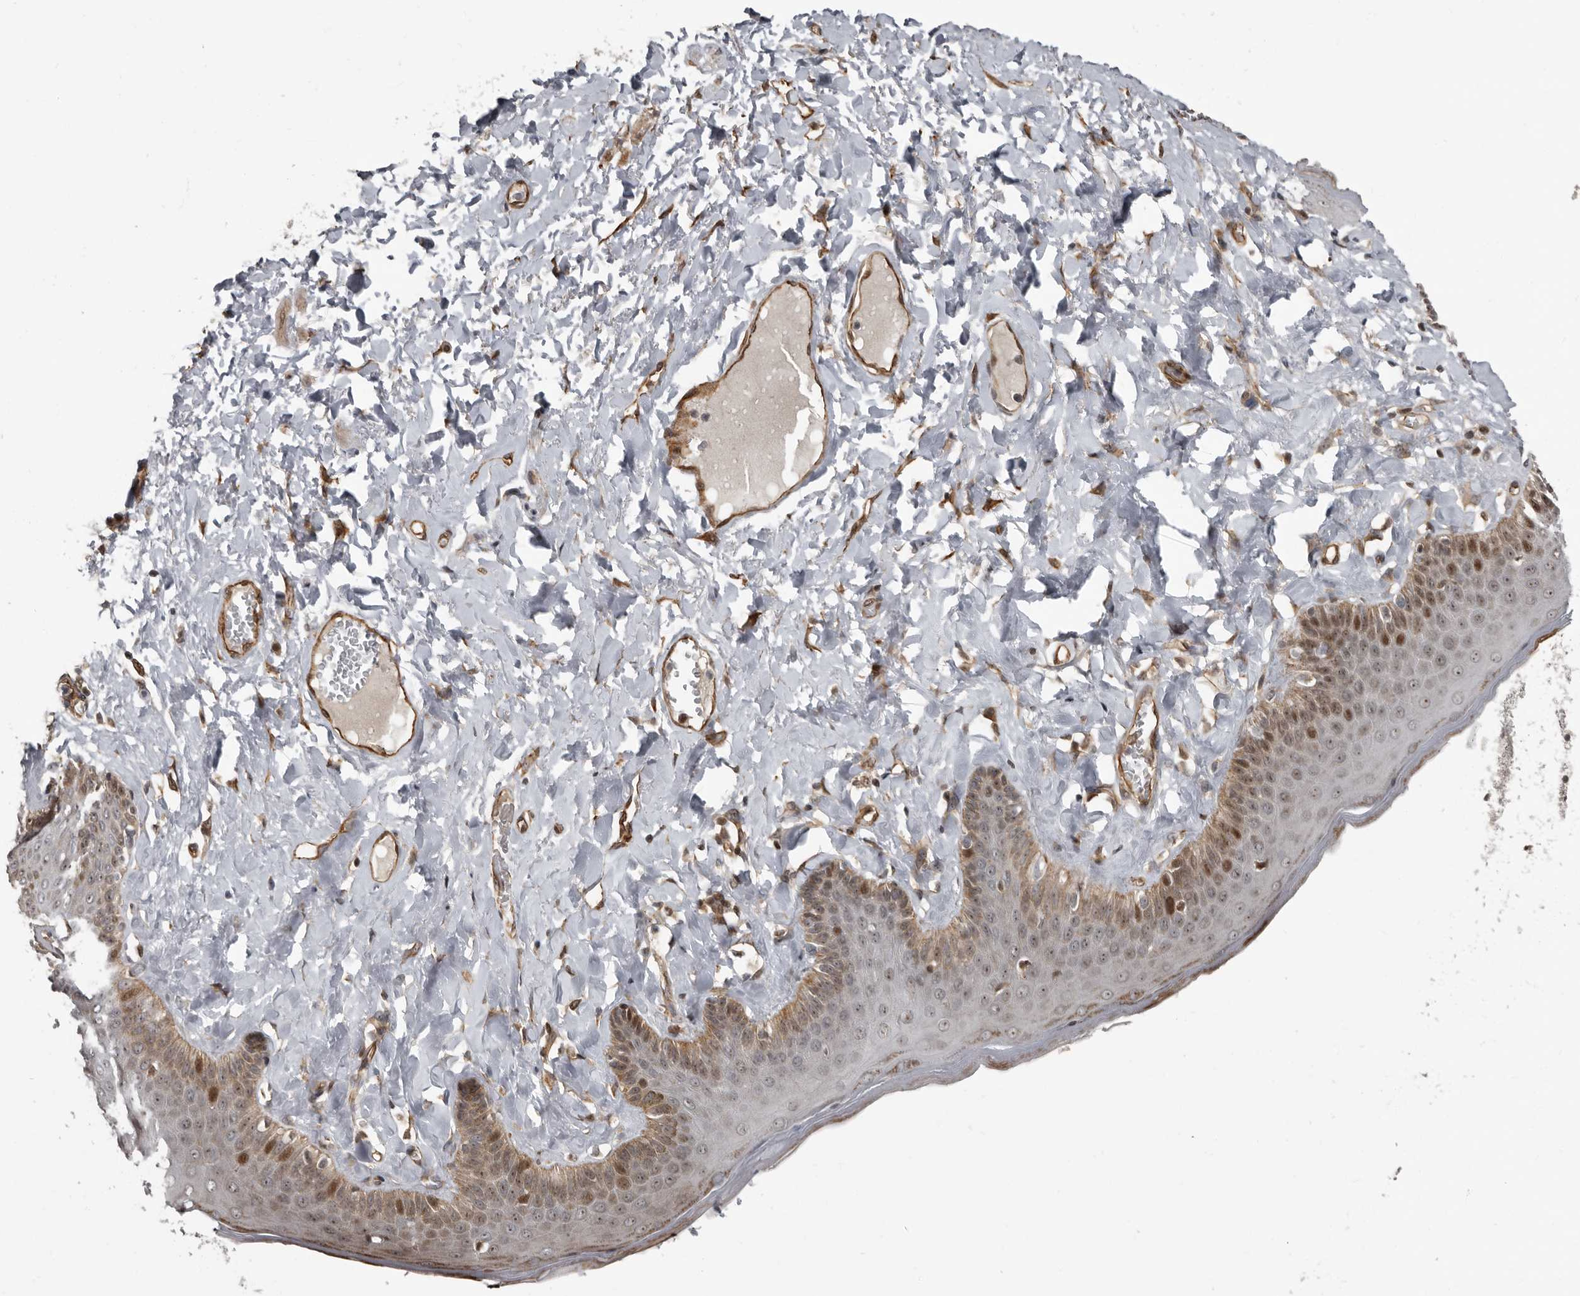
{"staining": {"intensity": "strong", "quantity": "25%-75%", "location": "cytoplasmic/membranous,nuclear"}, "tissue": "skin", "cell_type": "Epidermal cells", "image_type": "normal", "snomed": [{"axis": "morphology", "description": "Normal tissue, NOS"}, {"axis": "topography", "description": "Anal"}], "caption": "Skin was stained to show a protein in brown. There is high levels of strong cytoplasmic/membranous,nuclear positivity in about 25%-75% of epidermal cells. (brown staining indicates protein expression, while blue staining denotes nuclei).", "gene": "CHD1L", "patient": {"sex": "male", "age": 69}}